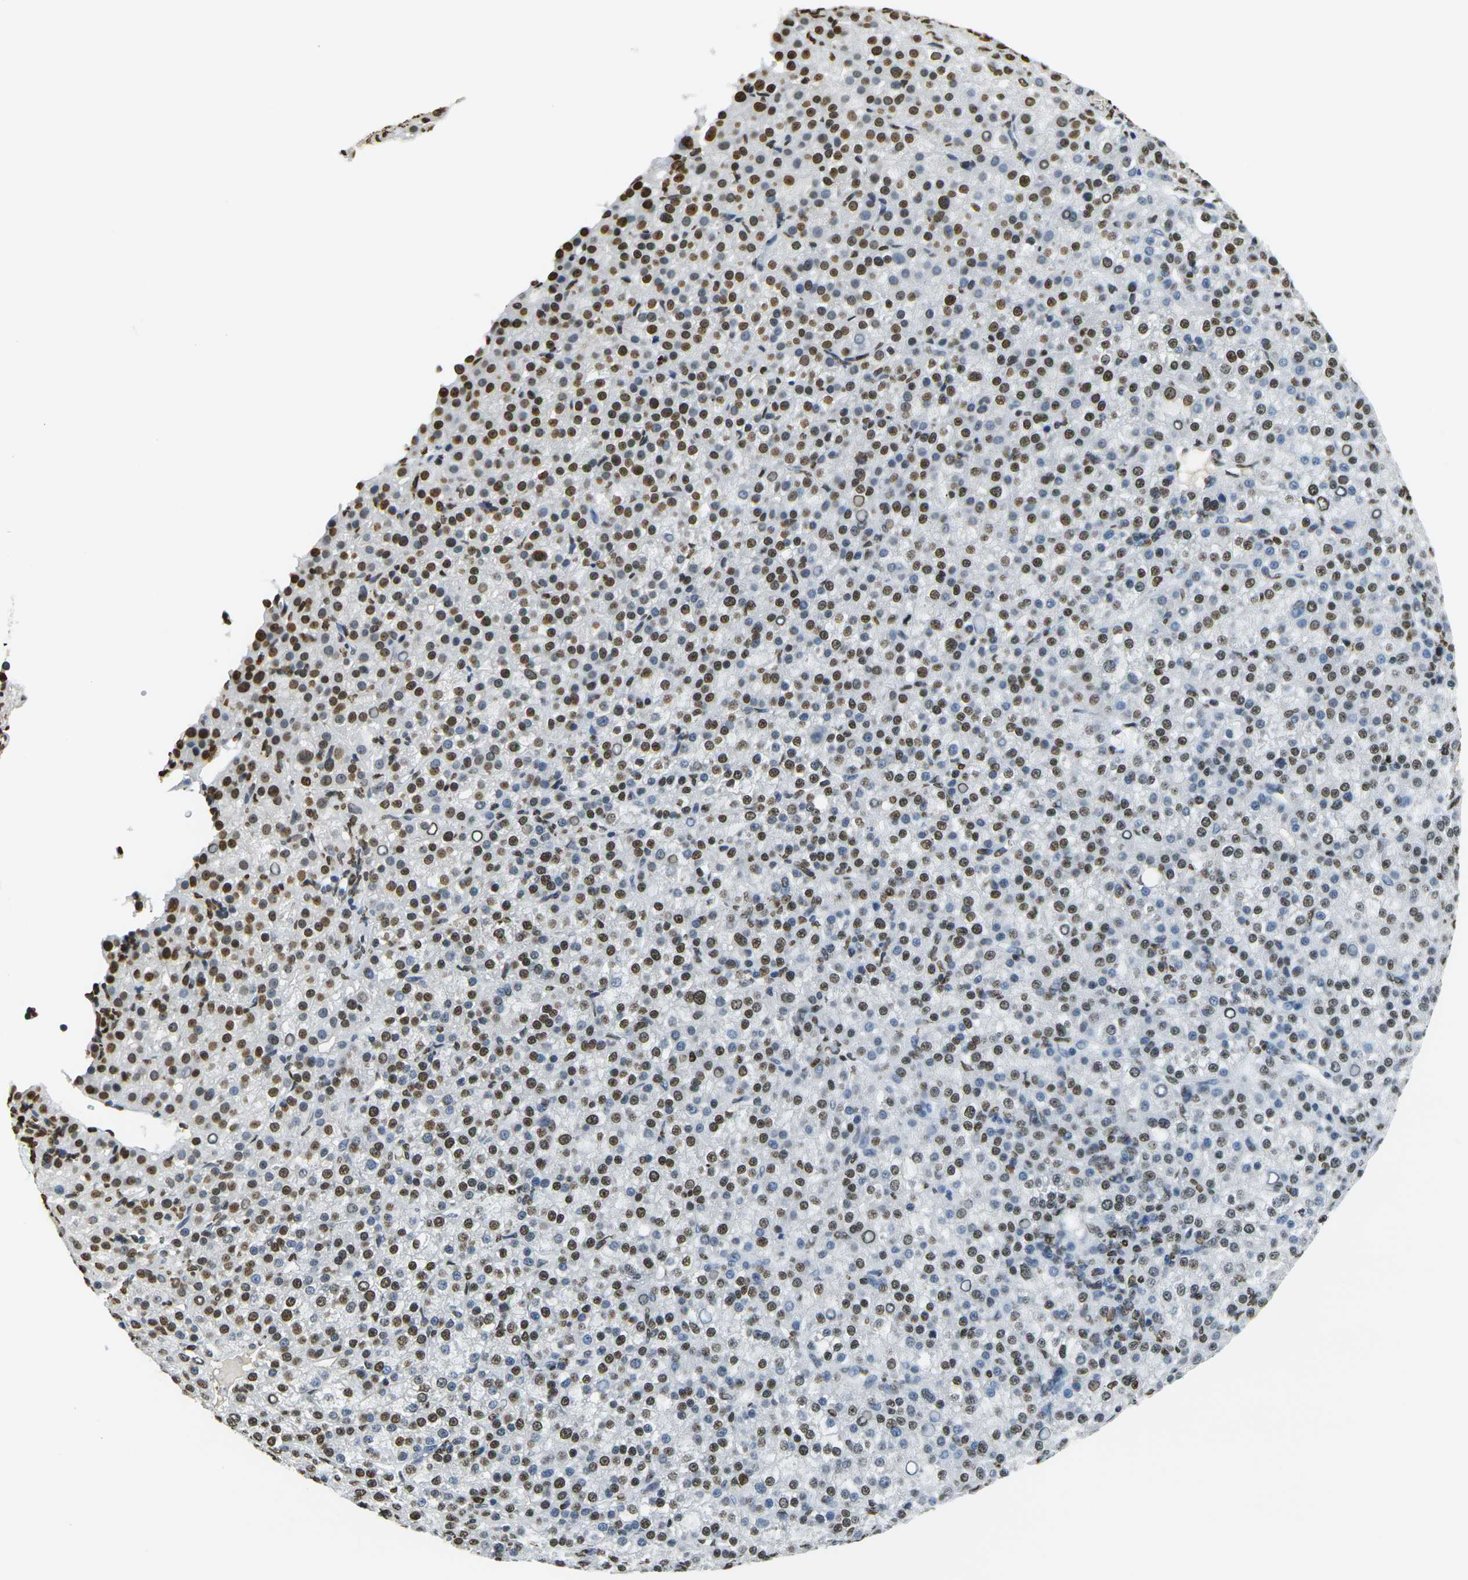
{"staining": {"intensity": "strong", "quantity": "25%-75%", "location": "nuclear"}, "tissue": "liver cancer", "cell_type": "Tumor cells", "image_type": "cancer", "snomed": [{"axis": "morphology", "description": "Carcinoma, Hepatocellular, NOS"}, {"axis": "topography", "description": "Liver"}], "caption": "About 25%-75% of tumor cells in human hepatocellular carcinoma (liver) demonstrate strong nuclear protein expression as visualized by brown immunohistochemical staining.", "gene": "DRAXIN", "patient": {"sex": "female", "age": 58}}